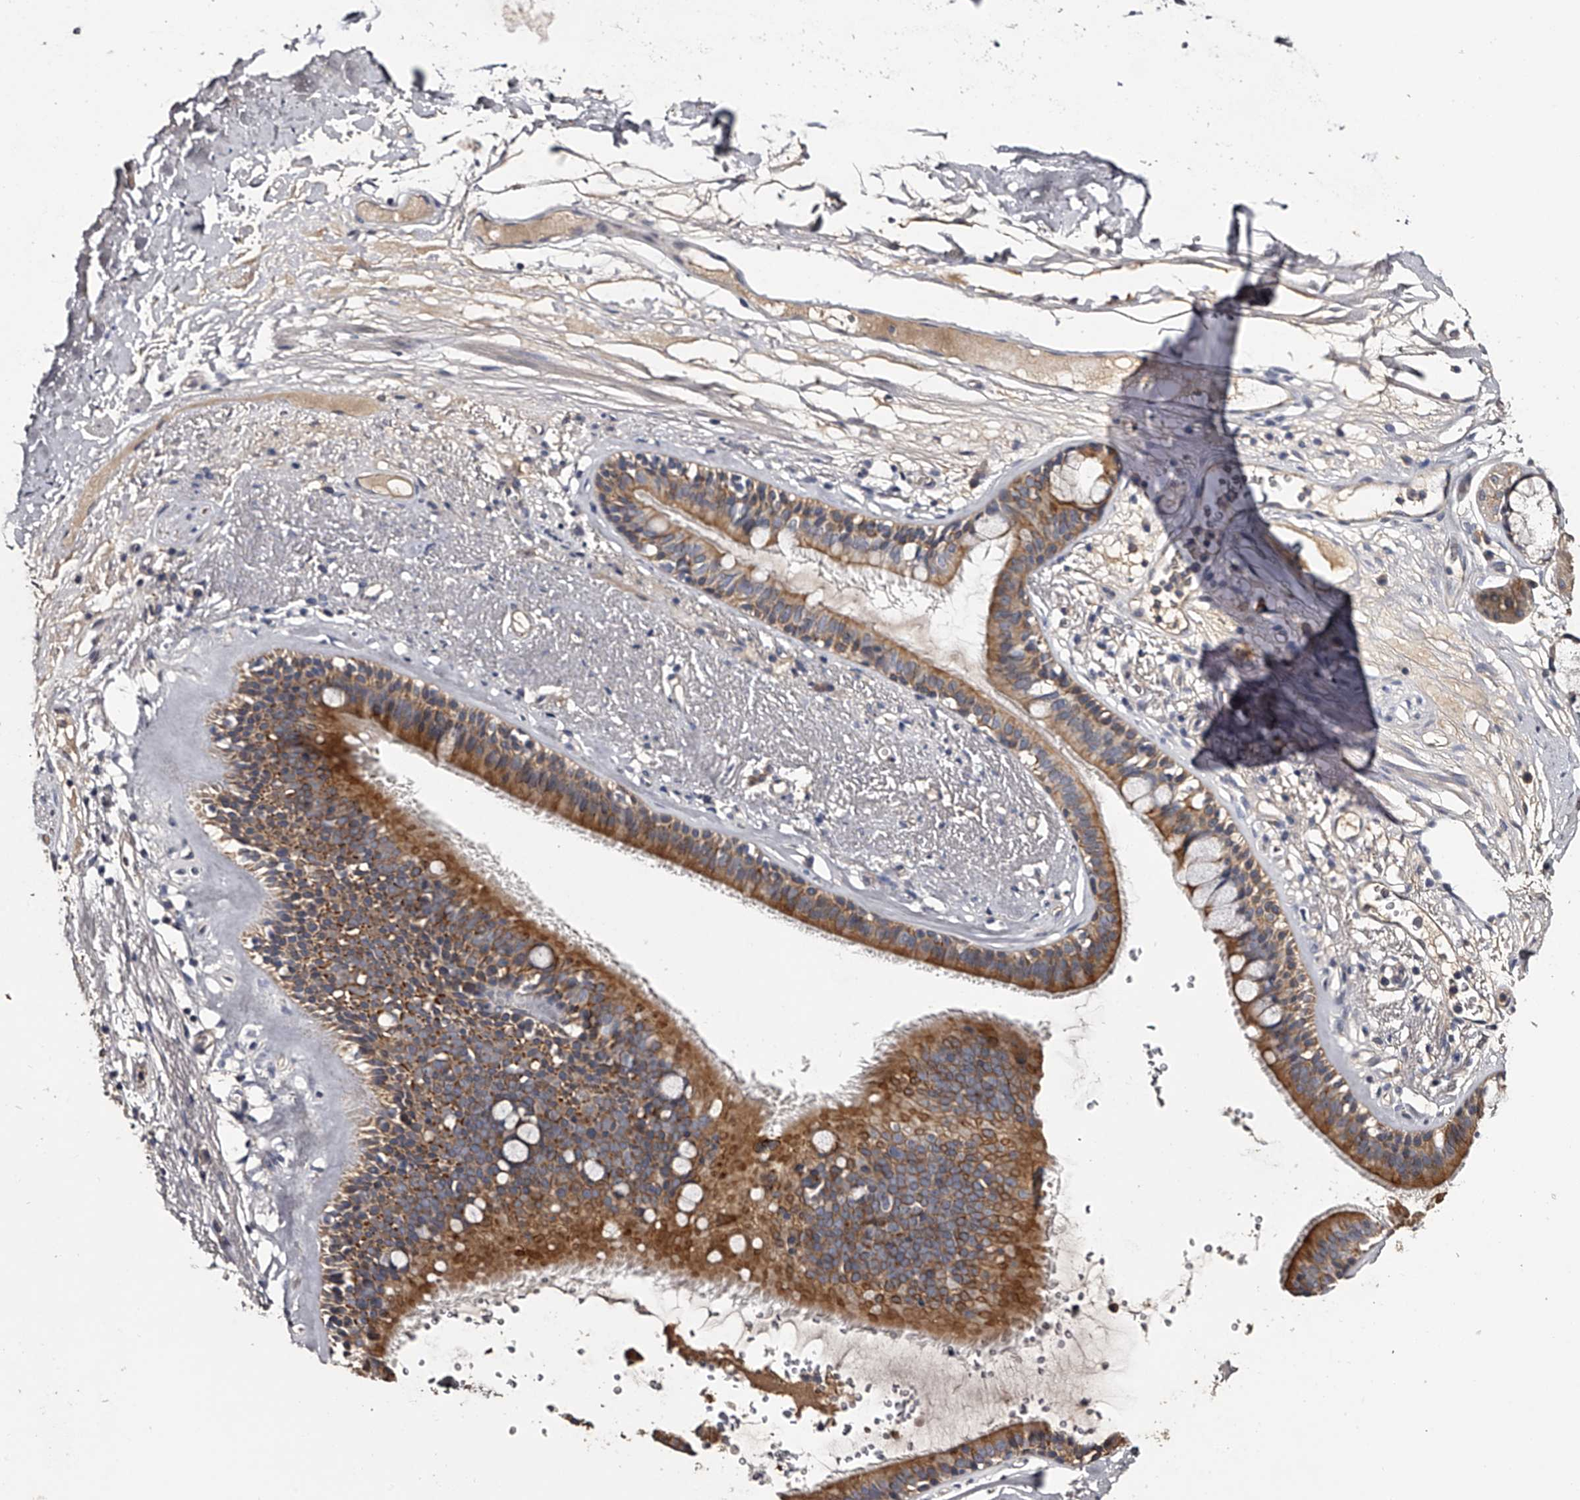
{"staining": {"intensity": "negative", "quantity": "none", "location": "none"}, "tissue": "adipose tissue", "cell_type": "Adipocytes", "image_type": "normal", "snomed": [{"axis": "morphology", "description": "Normal tissue, NOS"}, {"axis": "topography", "description": "Cartilage tissue"}], "caption": "Immunohistochemistry (IHC) of normal human adipose tissue reveals no positivity in adipocytes.", "gene": "MDN1", "patient": {"sex": "female", "age": 63}}